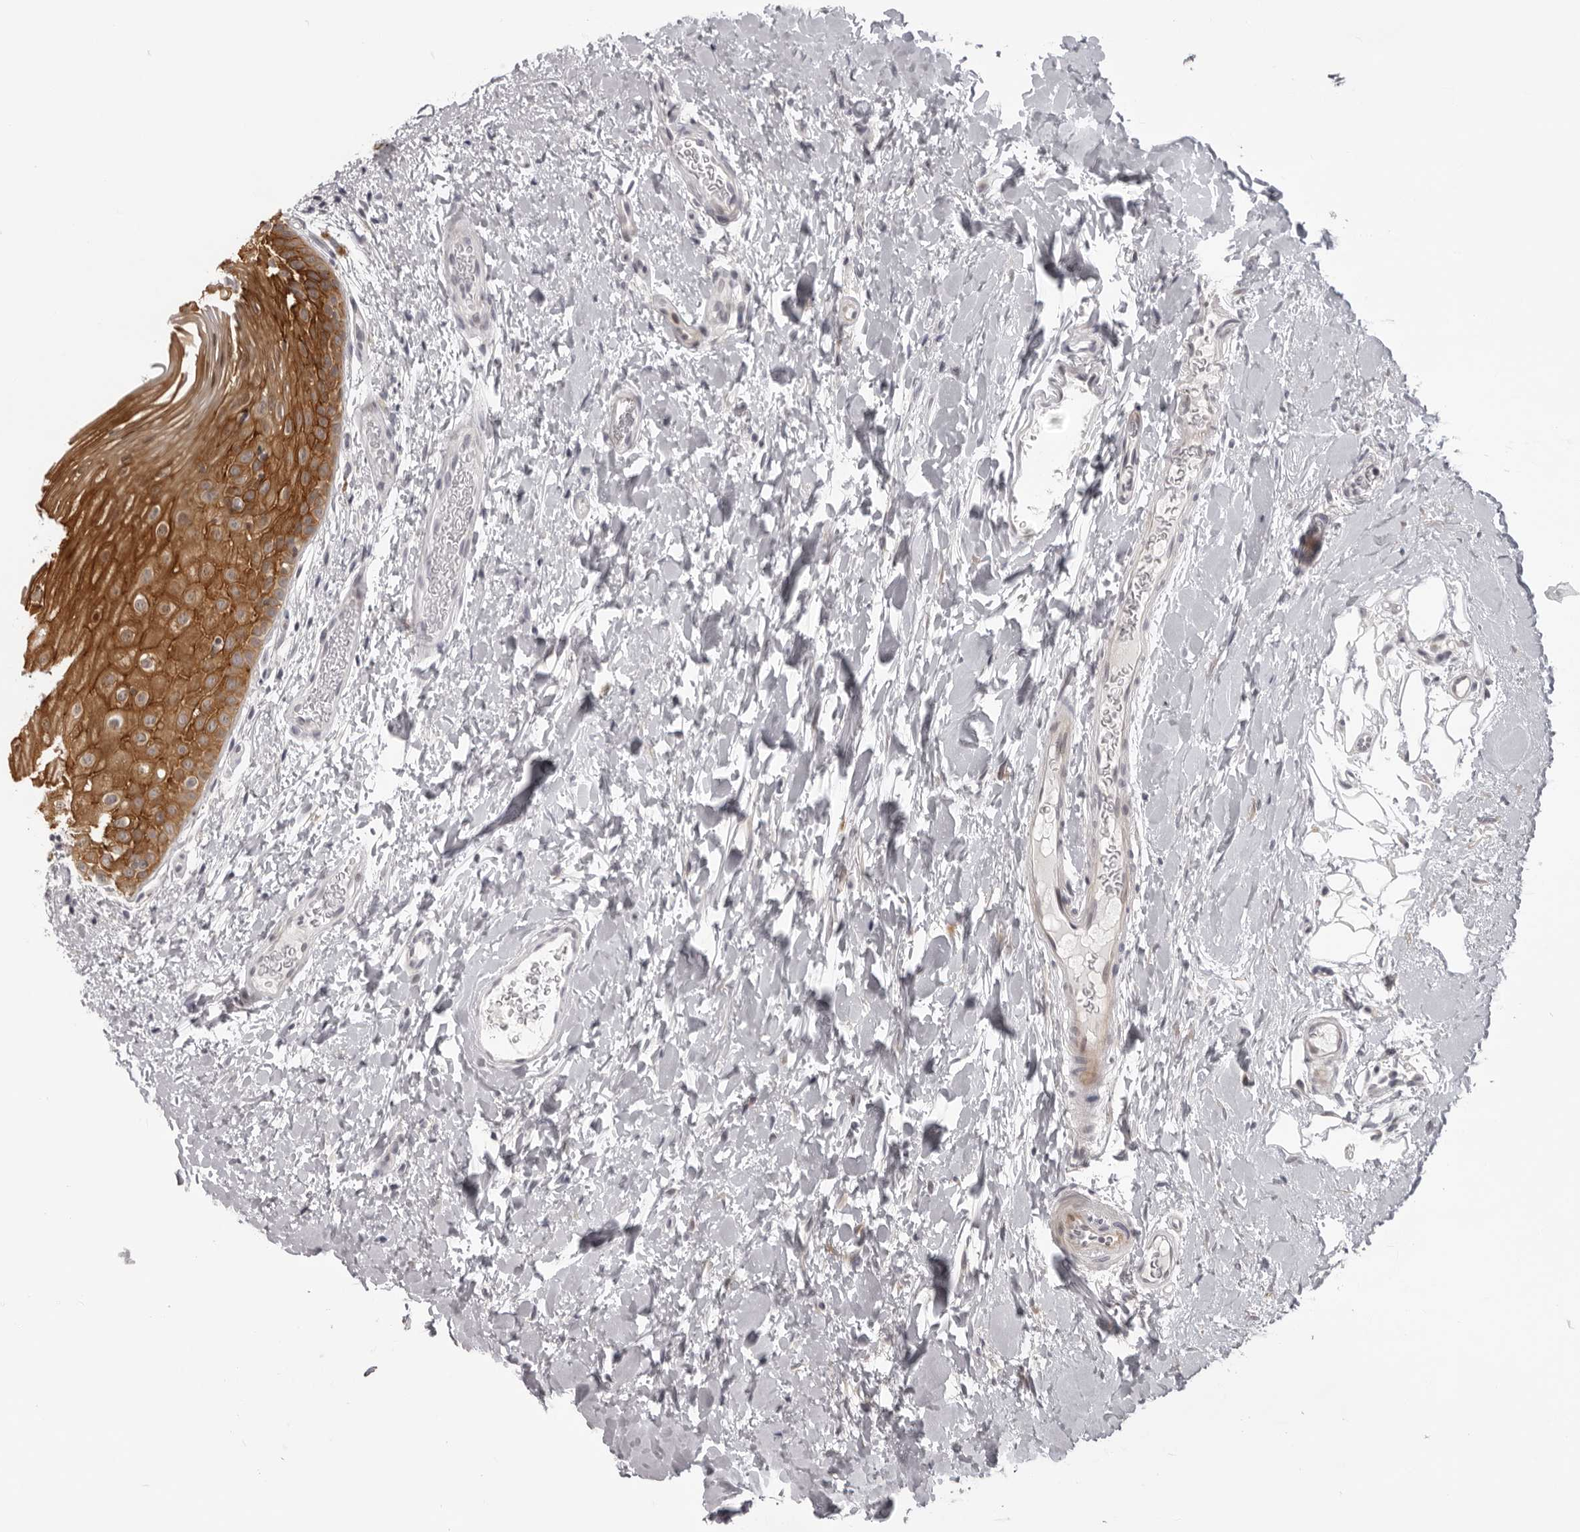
{"staining": {"intensity": "strong", "quantity": ">75%", "location": "cytoplasmic/membranous,nuclear"}, "tissue": "oral mucosa", "cell_type": "Squamous epithelial cells", "image_type": "normal", "snomed": [{"axis": "morphology", "description": "Normal tissue, NOS"}, {"axis": "topography", "description": "Oral tissue"}], "caption": "Brown immunohistochemical staining in unremarkable human oral mucosa exhibits strong cytoplasmic/membranous,nuclear expression in approximately >75% of squamous epithelial cells.", "gene": "NUDT18", "patient": {"sex": "female", "age": 56}}